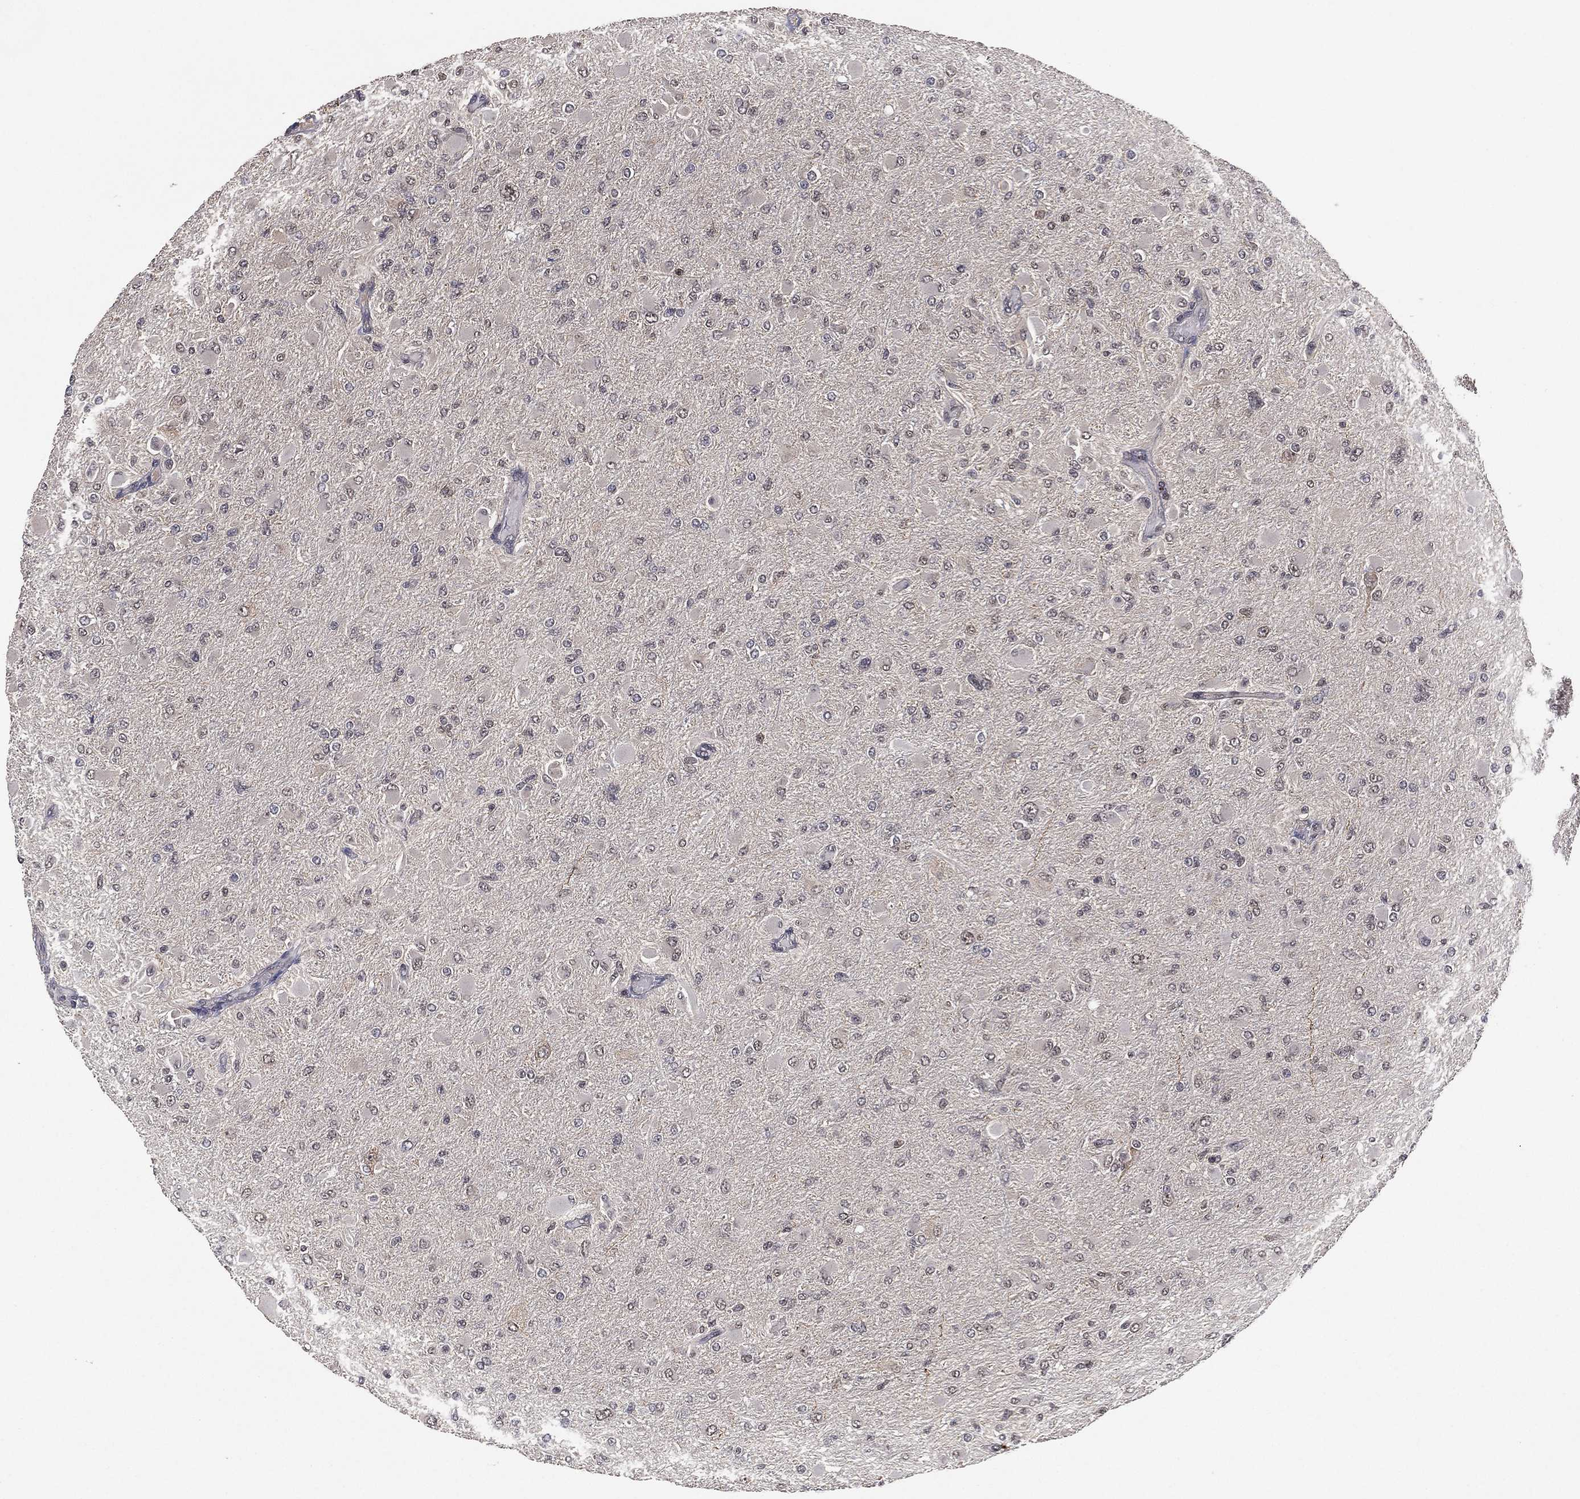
{"staining": {"intensity": "negative", "quantity": "none", "location": "none"}, "tissue": "glioma", "cell_type": "Tumor cells", "image_type": "cancer", "snomed": [{"axis": "morphology", "description": "Glioma, malignant, High grade"}, {"axis": "topography", "description": "Cerebral cortex"}], "caption": "Immunohistochemical staining of human glioma displays no significant positivity in tumor cells. Brightfield microscopy of immunohistochemistry stained with DAB (brown) and hematoxylin (blue), captured at high magnification.", "gene": "NELFCD", "patient": {"sex": "female", "age": 36}}